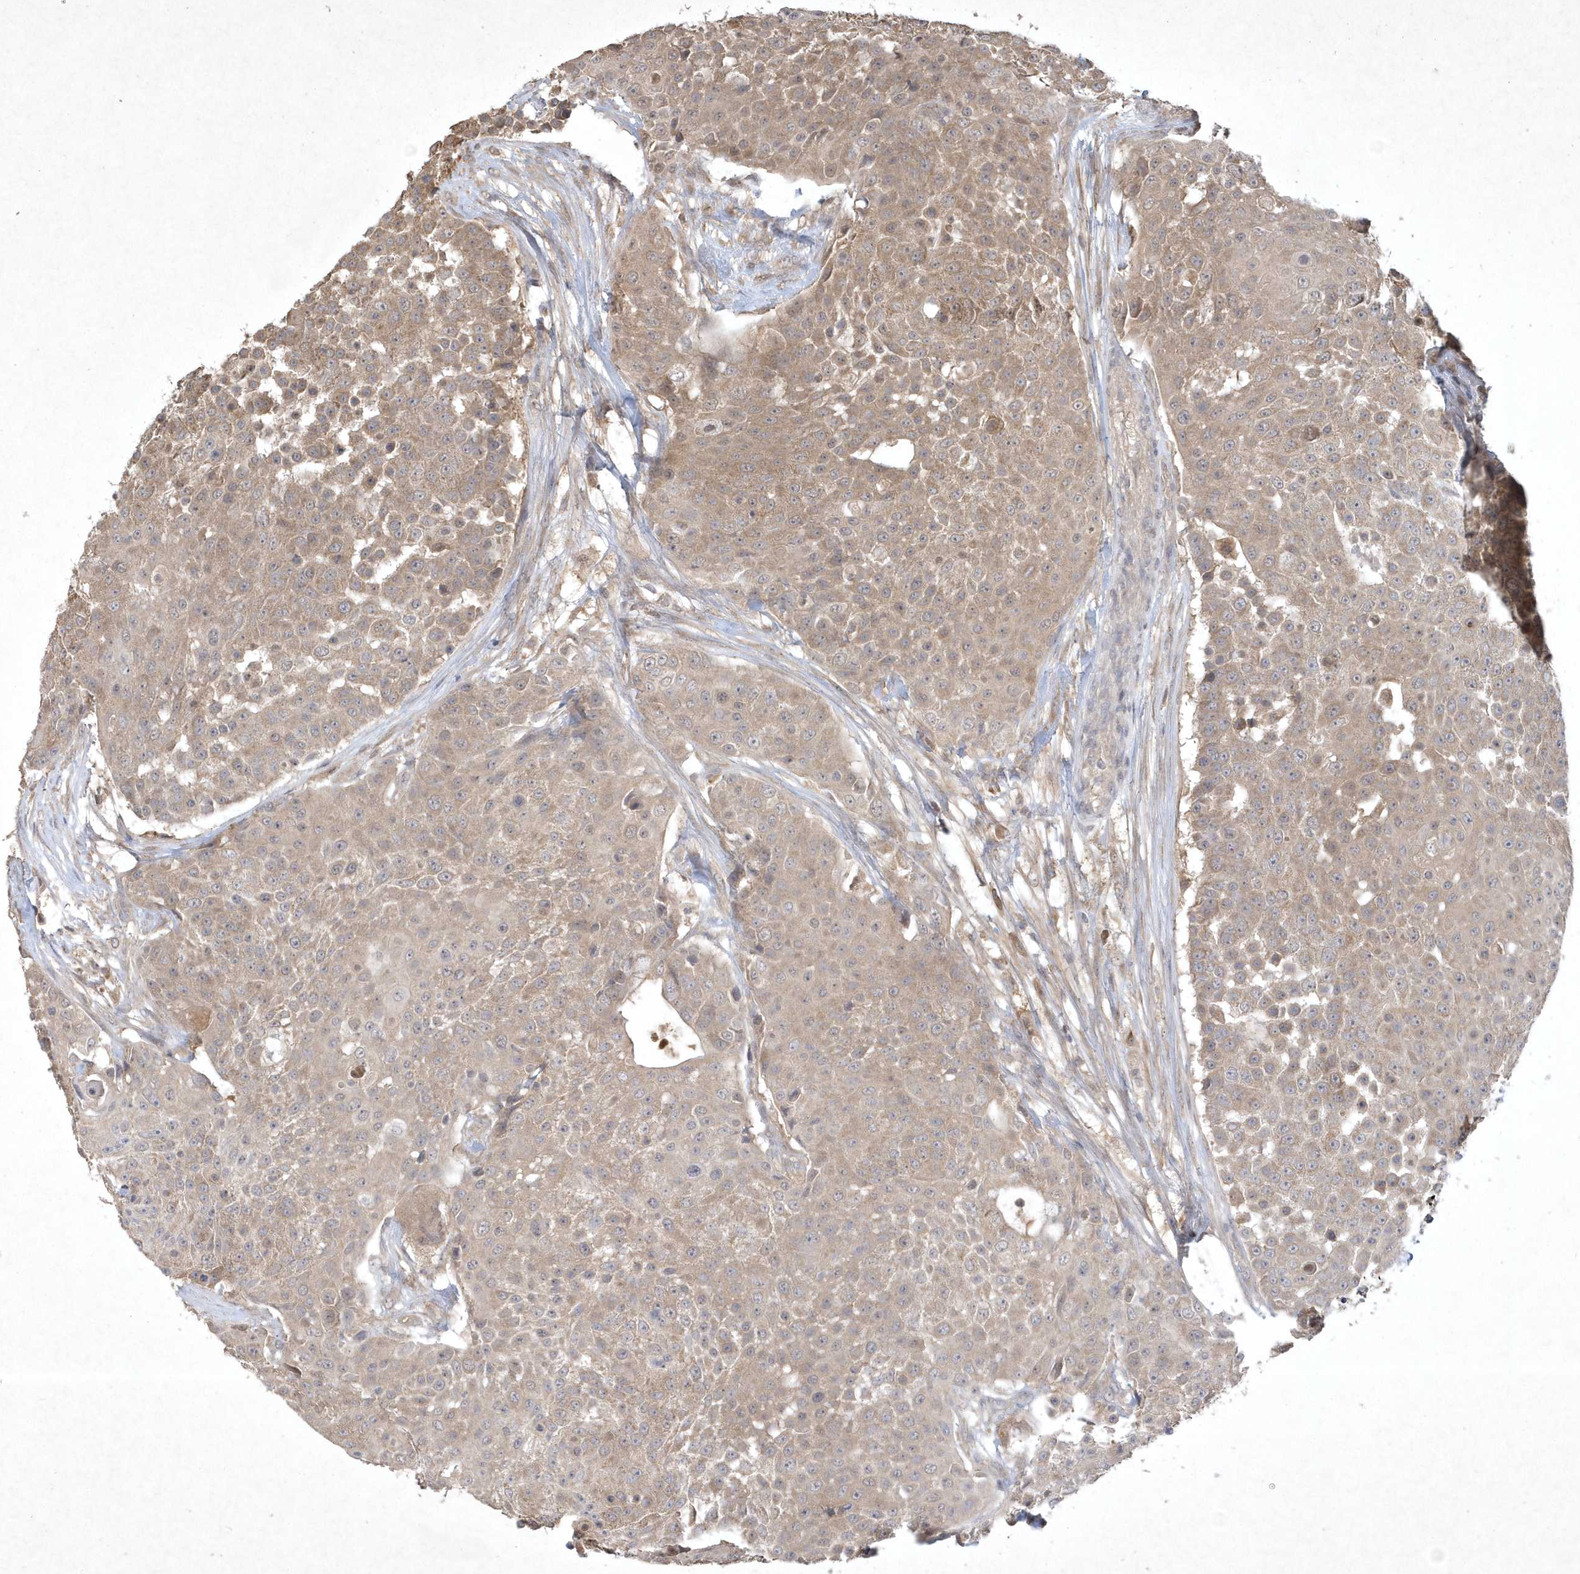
{"staining": {"intensity": "weak", "quantity": ">75%", "location": "cytoplasmic/membranous"}, "tissue": "urothelial cancer", "cell_type": "Tumor cells", "image_type": "cancer", "snomed": [{"axis": "morphology", "description": "Urothelial carcinoma, High grade"}, {"axis": "topography", "description": "Urinary bladder"}], "caption": "There is low levels of weak cytoplasmic/membranous staining in tumor cells of urothelial cancer, as demonstrated by immunohistochemical staining (brown color).", "gene": "AKR7A2", "patient": {"sex": "female", "age": 63}}